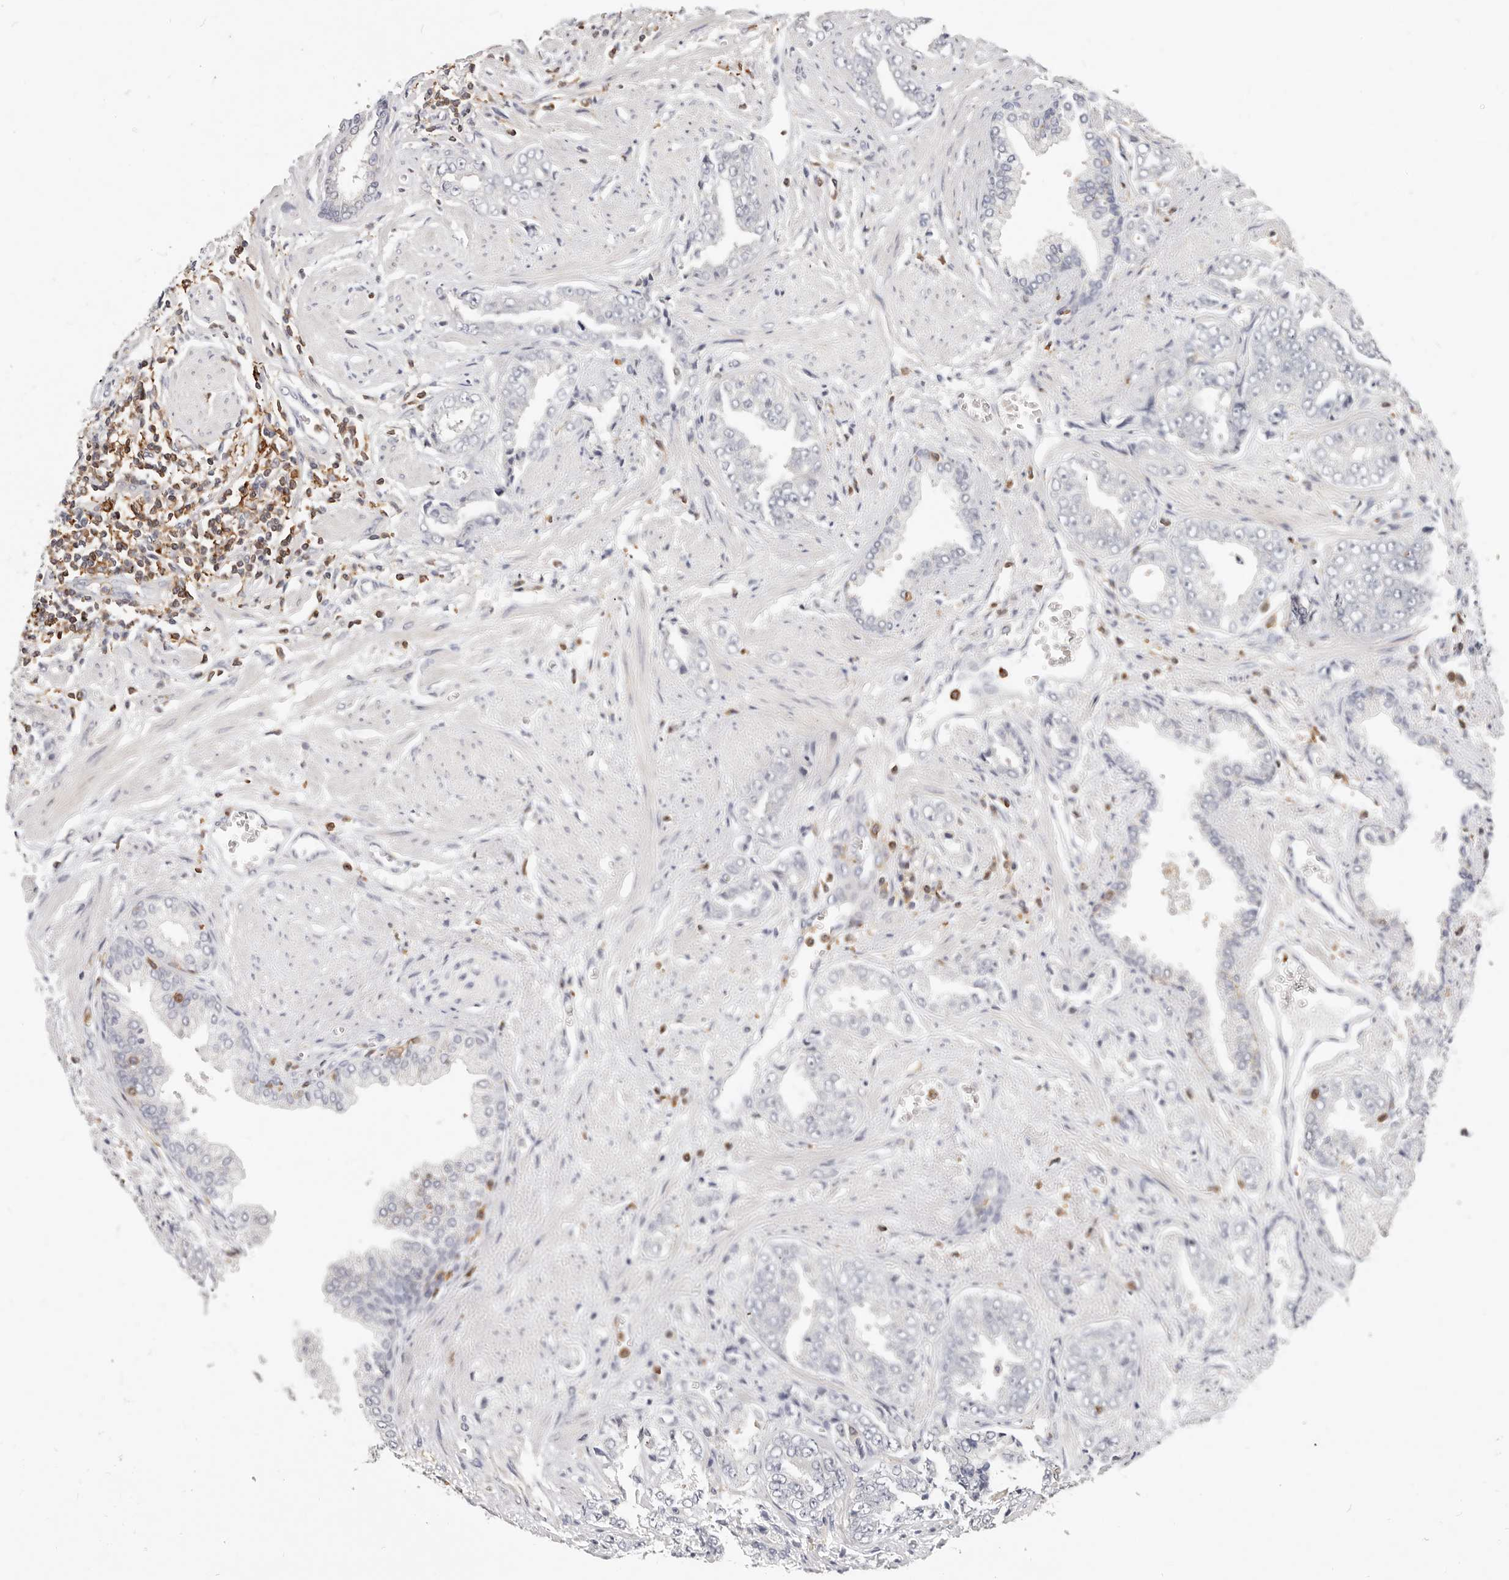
{"staining": {"intensity": "negative", "quantity": "none", "location": "none"}, "tissue": "prostate cancer", "cell_type": "Tumor cells", "image_type": "cancer", "snomed": [{"axis": "morphology", "description": "Adenocarcinoma, High grade"}, {"axis": "topography", "description": "Prostate"}], "caption": "This is an immunohistochemistry image of human prostate cancer. There is no positivity in tumor cells.", "gene": "TMEM63B", "patient": {"sex": "male", "age": 71}}